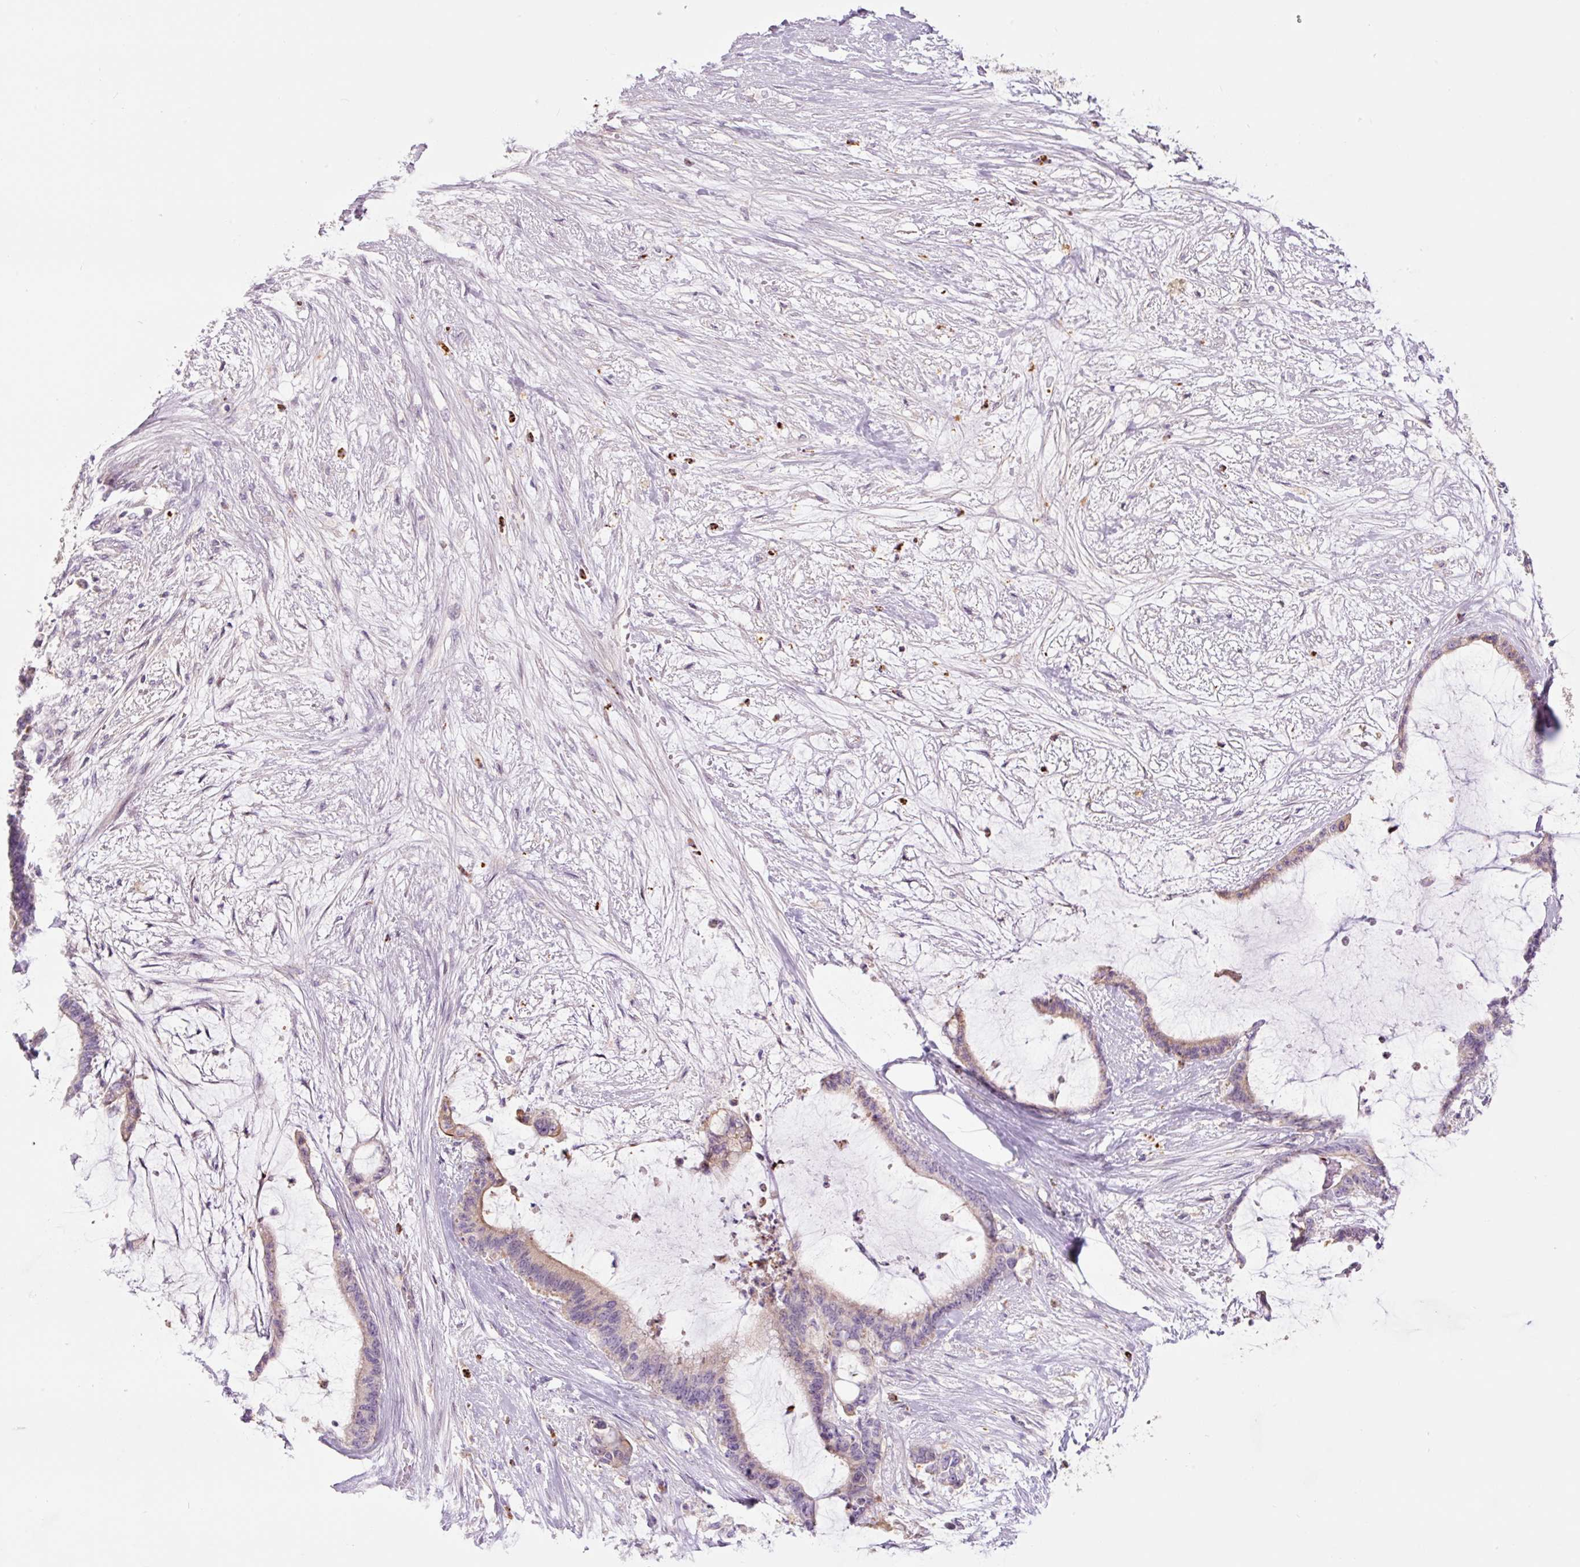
{"staining": {"intensity": "weak", "quantity": "<25%", "location": "cytoplasmic/membranous"}, "tissue": "liver cancer", "cell_type": "Tumor cells", "image_type": "cancer", "snomed": [{"axis": "morphology", "description": "Normal tissue, NOS"}, {"axis": "morphology", "description": "Cholangiocarcinoma"}, {"axis": "topography", "description": "Liver"}, {"axis": "topography", "description": "Peripheral nerve tissue"}], "caption": "Tumor cells show no significant expression in liver cancer.", "gene": "SH2D6", "patient": {"sex": "female", "age": 73}}